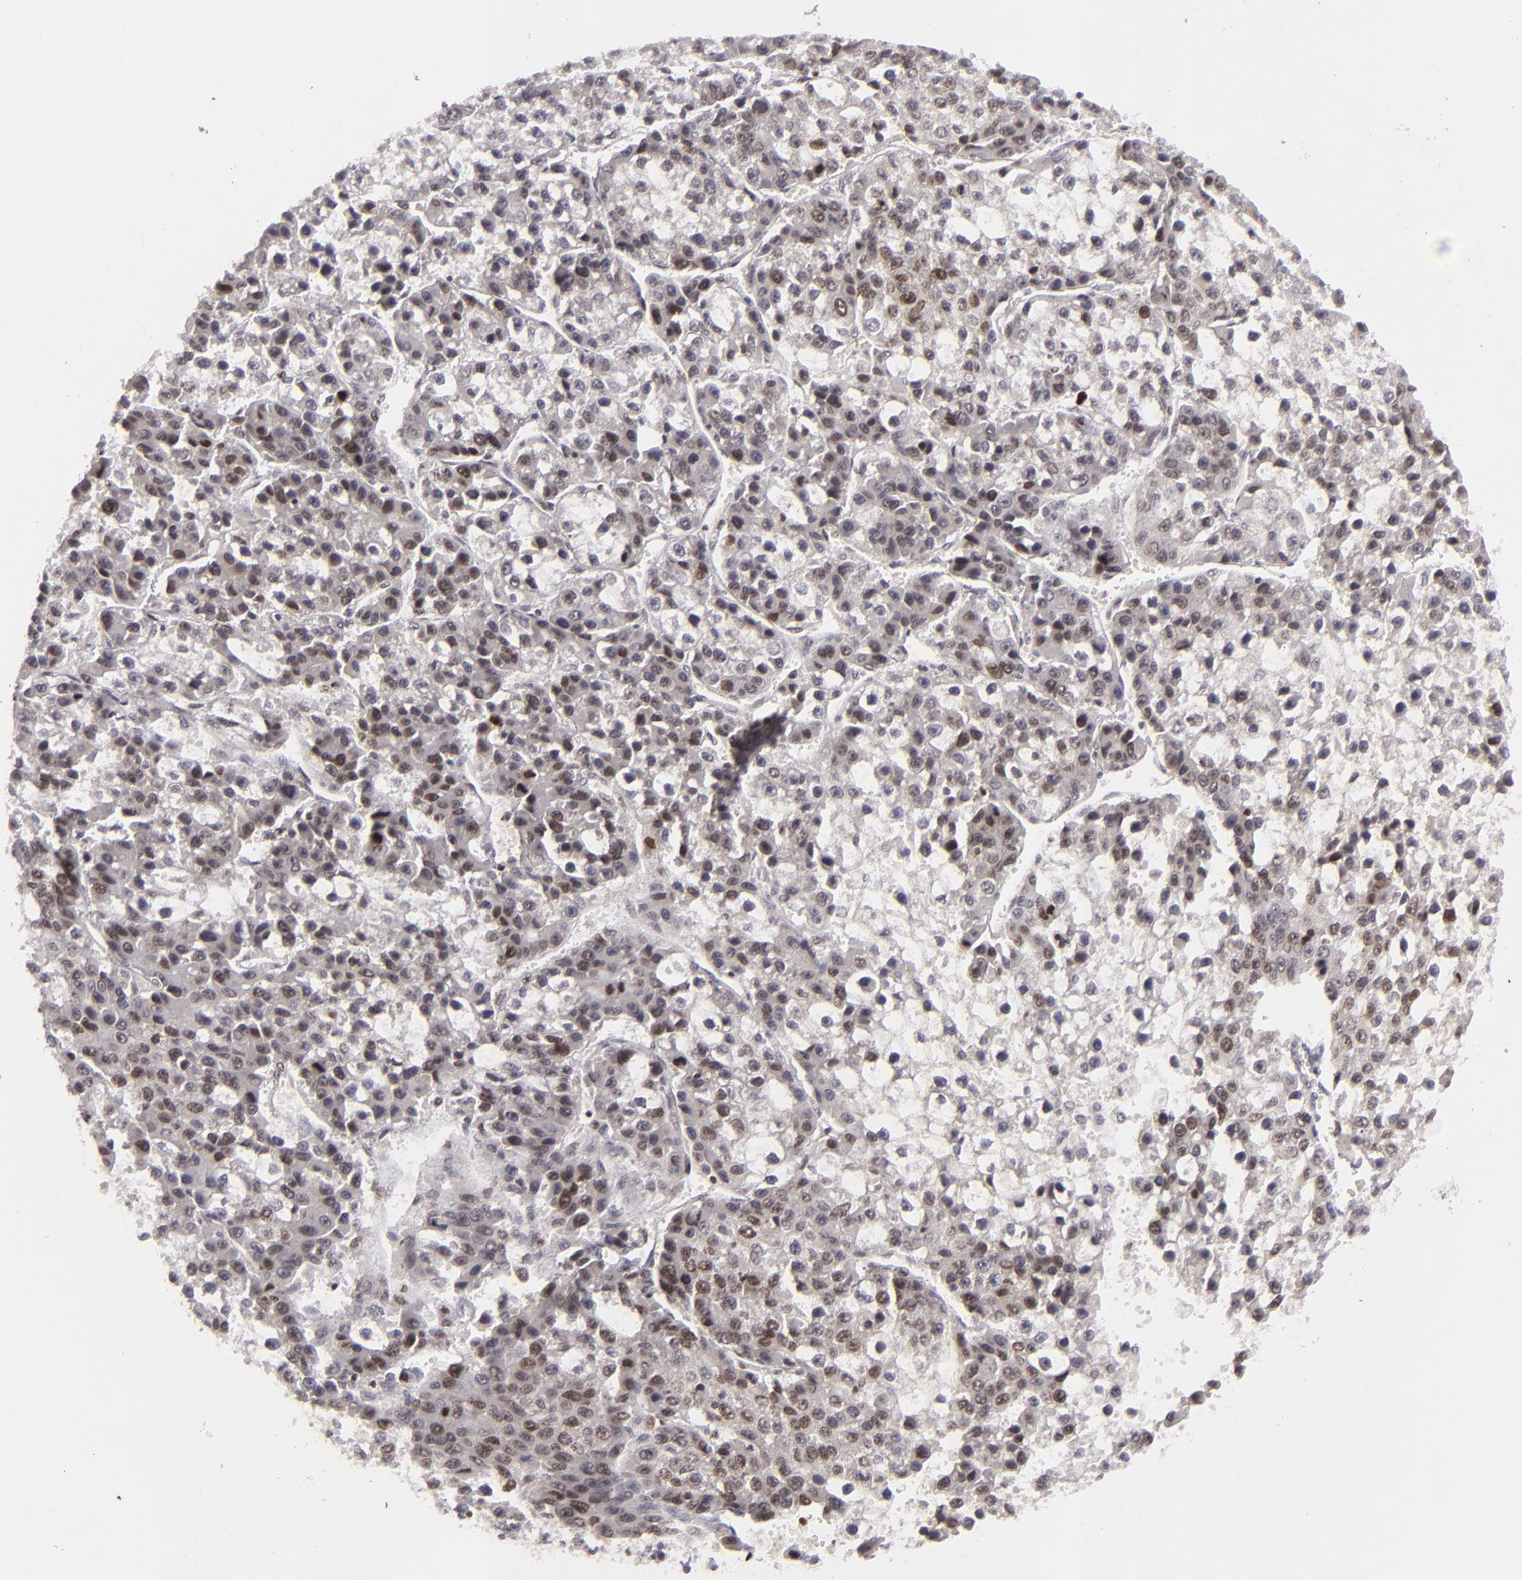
{"staining": {"intensity": "moderate", "quantity": "25%-75%", "location": "nuclear"}, "tissue": "liver cancer", "cell_type": "Tumor cells", "image_type": "cancer", "snomed": [{"axis": "morphology", "description": "Carcinoma, Hepatocellular, NOS"}, {"axis": "topography", "description": "Liver"}], "caption": "Human liver cancer (hepatocellular carcinoma) stained with a brown dye shows moderate nuclear positive positivity in approximately 25%-75% of tumor cells.", "gene": "FEN1", "patient": {"sex": "female", "age": 66}}